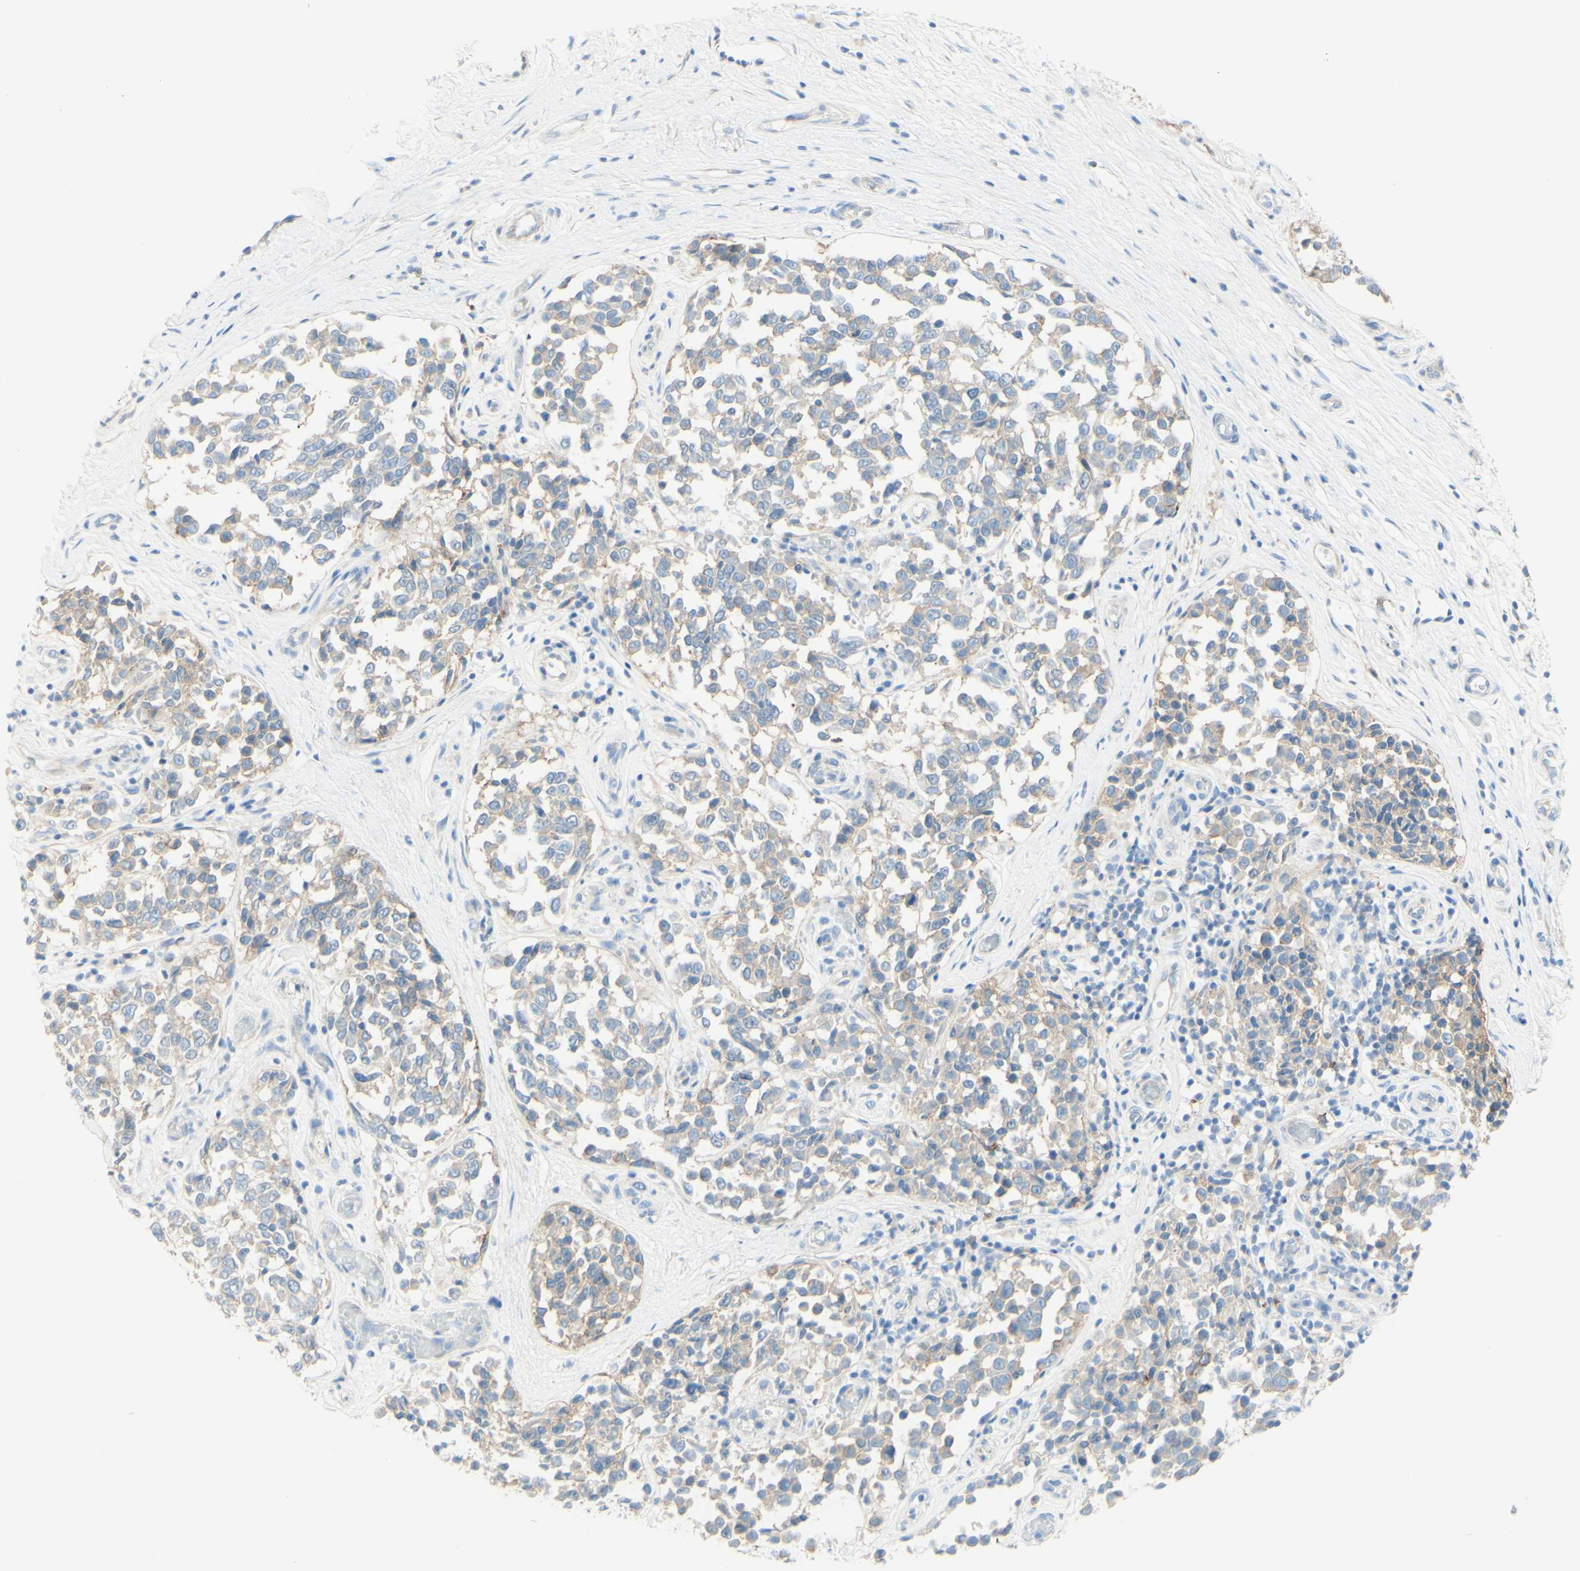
{"staining": {"intensity": "weak", "quantity": "25%-75%", "location": "cytoplasmic/membranous"}, "tissue": "melanoma", "cell_type": "Tumor cells", "image_type": "cancer", "snomed": [{"axis": "morphology", "description": "Malignant melanoma, NOS"}, {"axis": "topography", "description": "Skin"}], "caption": "Immunohistochemistry (IHC) photomicrograph of neoplastic tissue: human melanoma stained using IHC shows low levels of weak protein expression localized specifically in the cytoplasmic/membranous of tumor cells, appearing as a cytoplasmic/membranous brown color.", "gene": "ALCAM", "patient": {"sex": "female", "age": 64}}